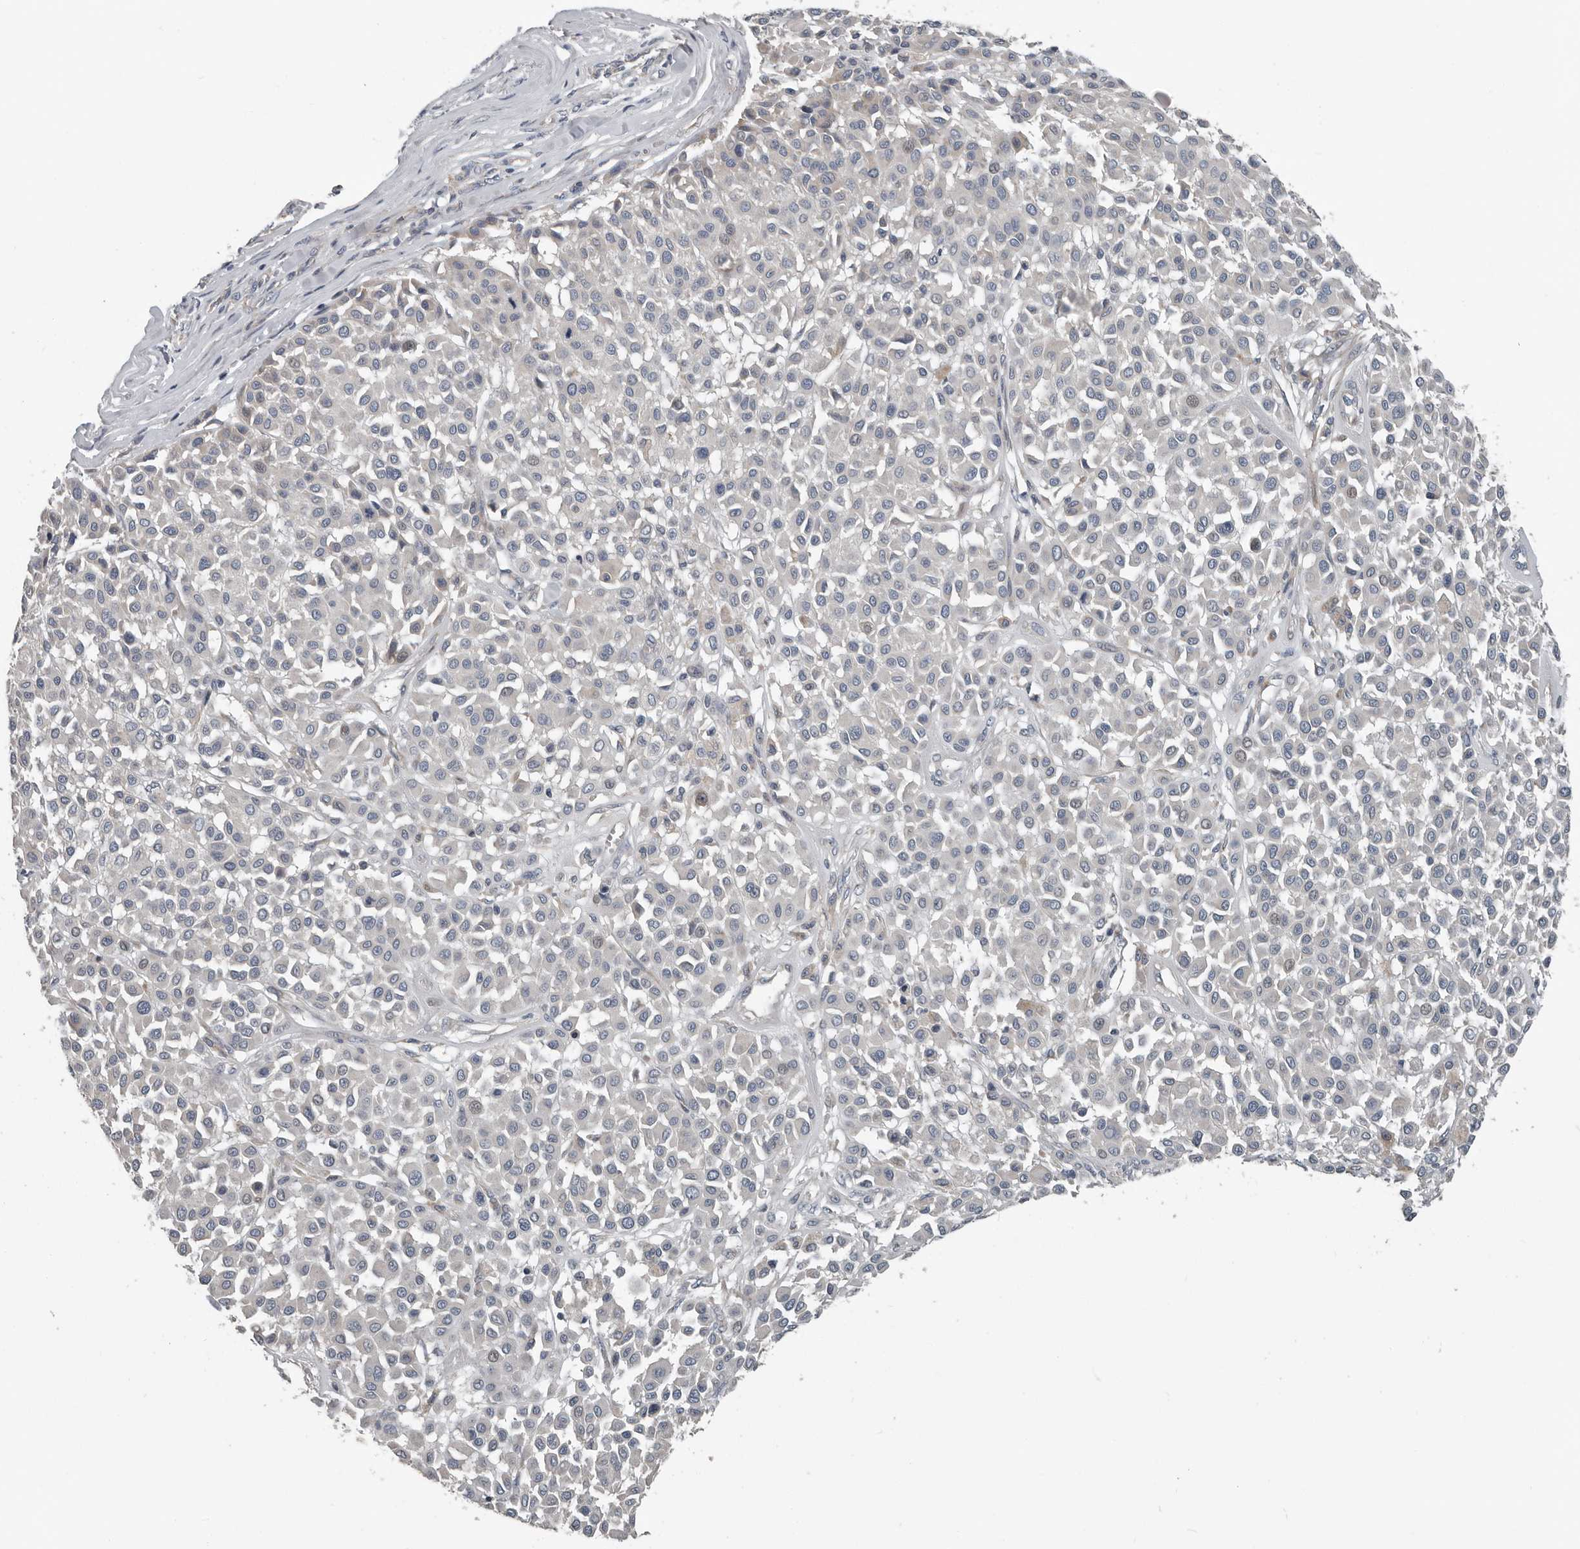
{"staining": {"intensity": "moderate", "quantity": "<25%", "location": "cytoplasmic/membranous"}, "tissue": "melanoma", "cell_type": "Tumor cells", "image_type": "cancer", "snomed": [{"axis": "morphology", "description": "Malignant melanoma, Metastatic site"}, {"axis": "topography", "description": "Soft tissue"}], "caption": "Protein analysis of malignant melanoma (metastatic site) tissue exhibits moderate cytoplasmic/membranous staining in about <25% of tumor cells. (DAB IHC with brightfield microscopy, high magnification).", "gene": "DPY19L4", "patient": {"sex": "male", "age": 41}}